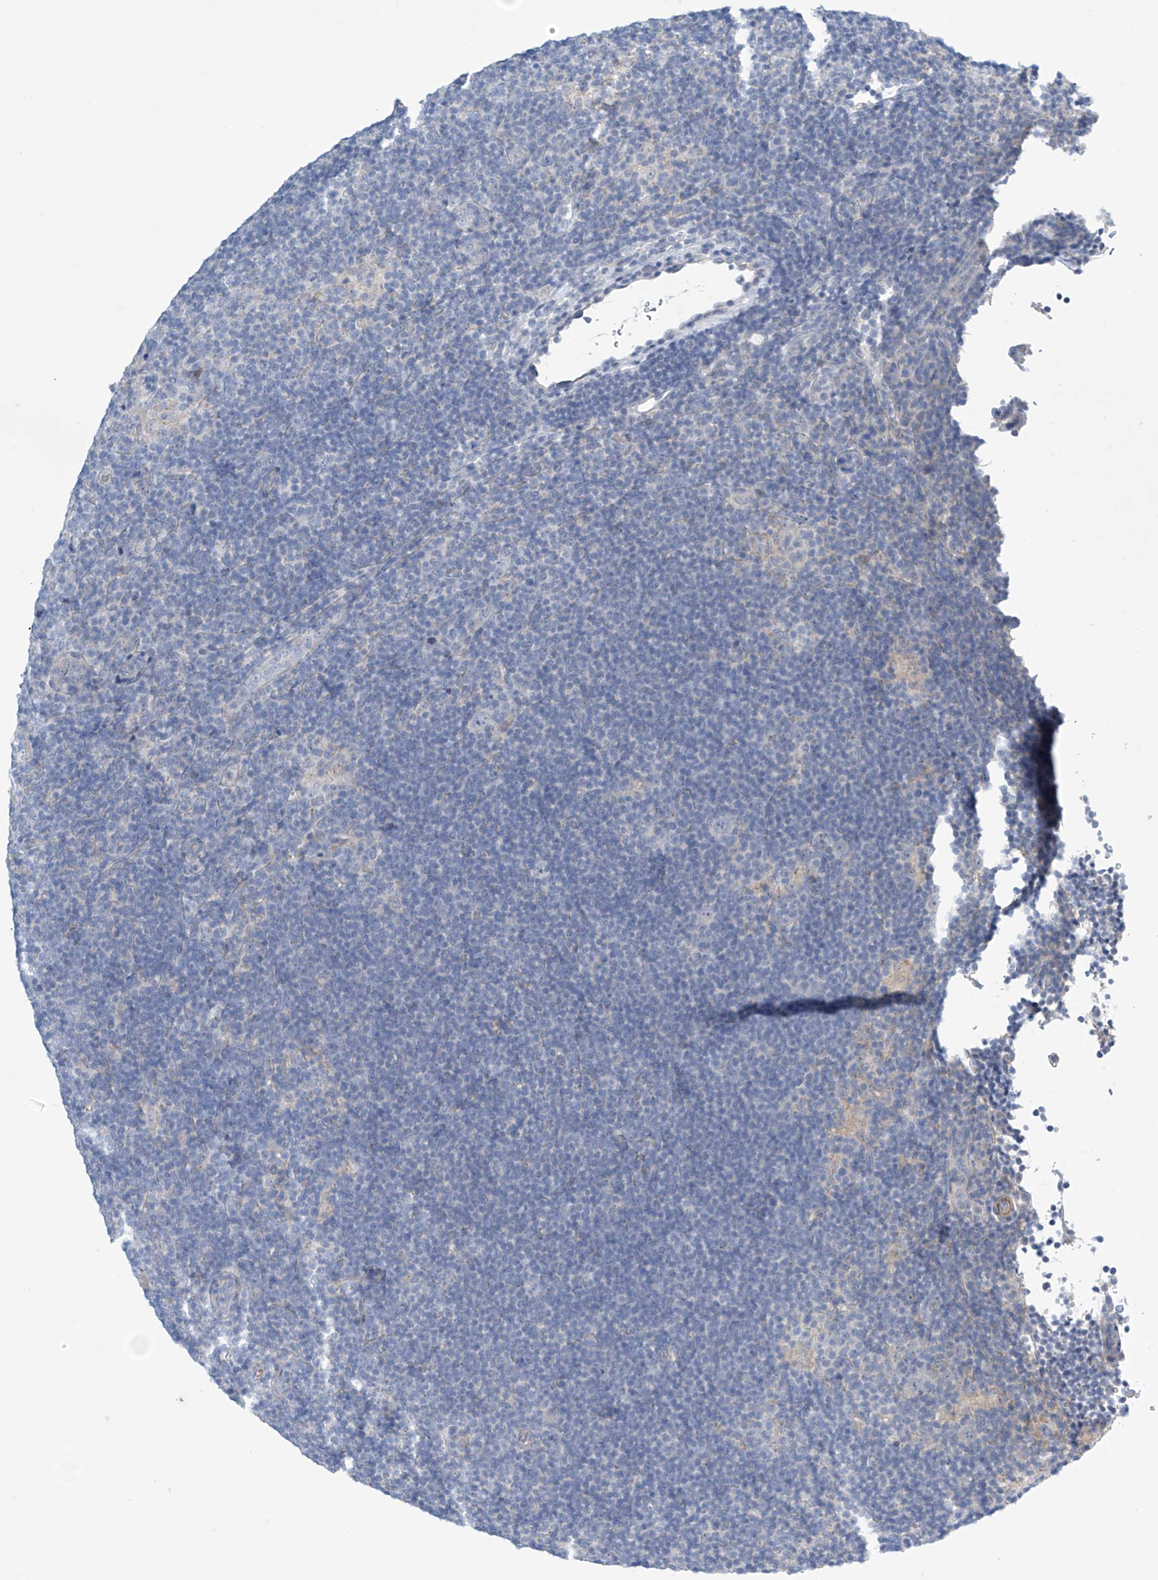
{"staining": {"intensity": "negative", "quantity": "none", "location": "none"}, "tissue": "lymphoma", "cell_type": "Tumor cells", "image_type": "cancer", "snomed": [{"axis": "morphology", "description": "Hodgkin's disease, NOS"}, {"axis": "topography", "description": "Lymph node"}], "caption": "Photomicrograph shows no significant protein staining in tumor cells of Hodgkin's disease.", "gene": "SLC35A5", "patient": {"sex": "female", "age": 57}}